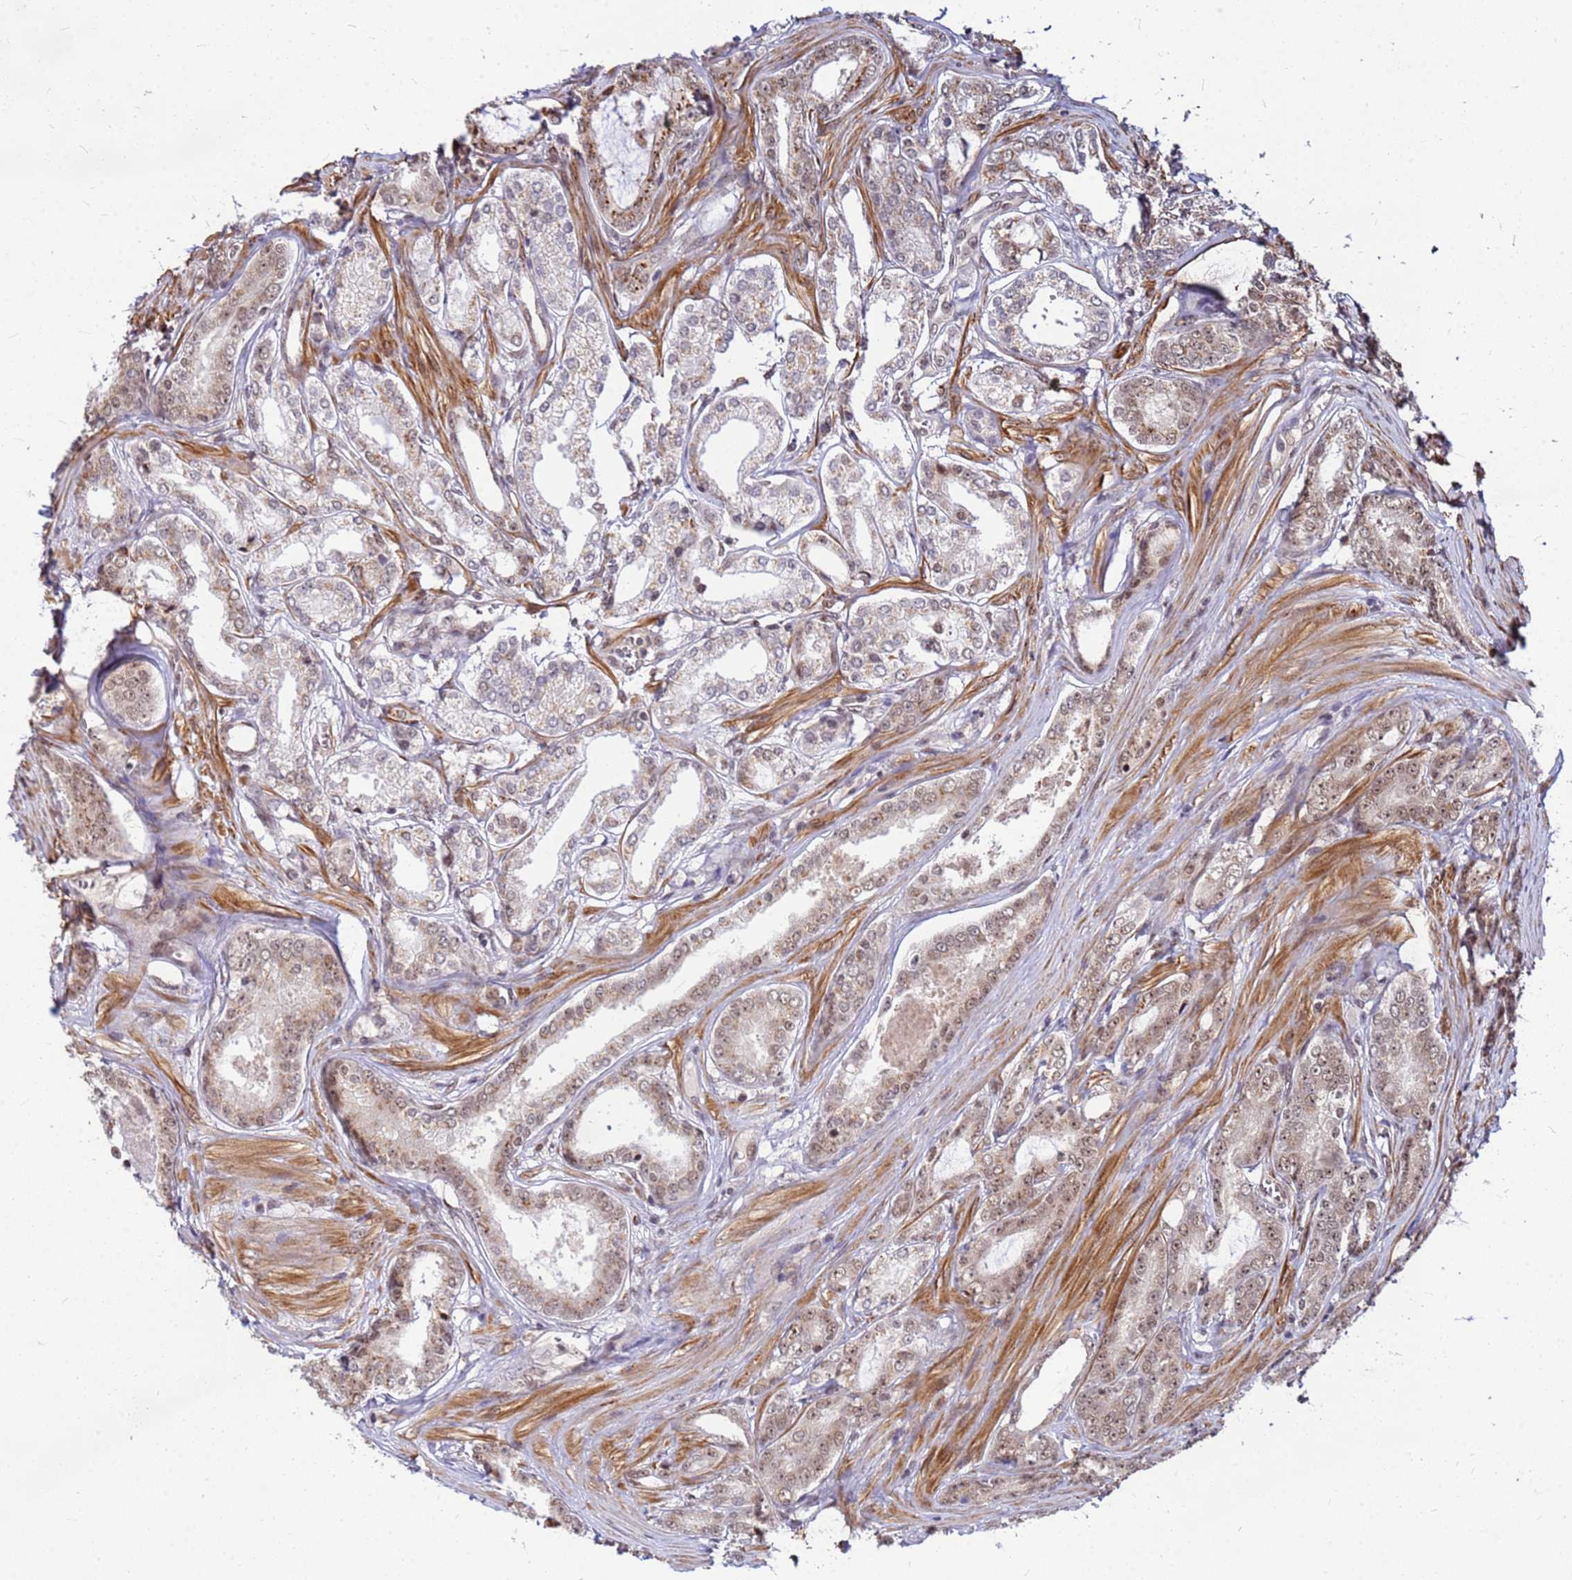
{"staining": {"intensity": "moderate", "quantity": "25%-75%", "location": "cytoplasmic/membranous,nuclear"}, "tissue": "prostate cancer", "cell_type": "Tumor cells", "image_type": "cancer", "snomed": [{"axis": "morphology", "description": "Adenocarcinoma, Low grade"}, {"axis": "topography", "description": "Prostate"}], "caption": "Low-grade adenocarcinoma (prostate) stained for a protein (brown) demonstrates moderate cytoplasmic/membranous and nuclear positive staining in about 25%-75% of tumor cells.", "gene": "NCBP2", "patient": {"sex": "male", "age": 68}}